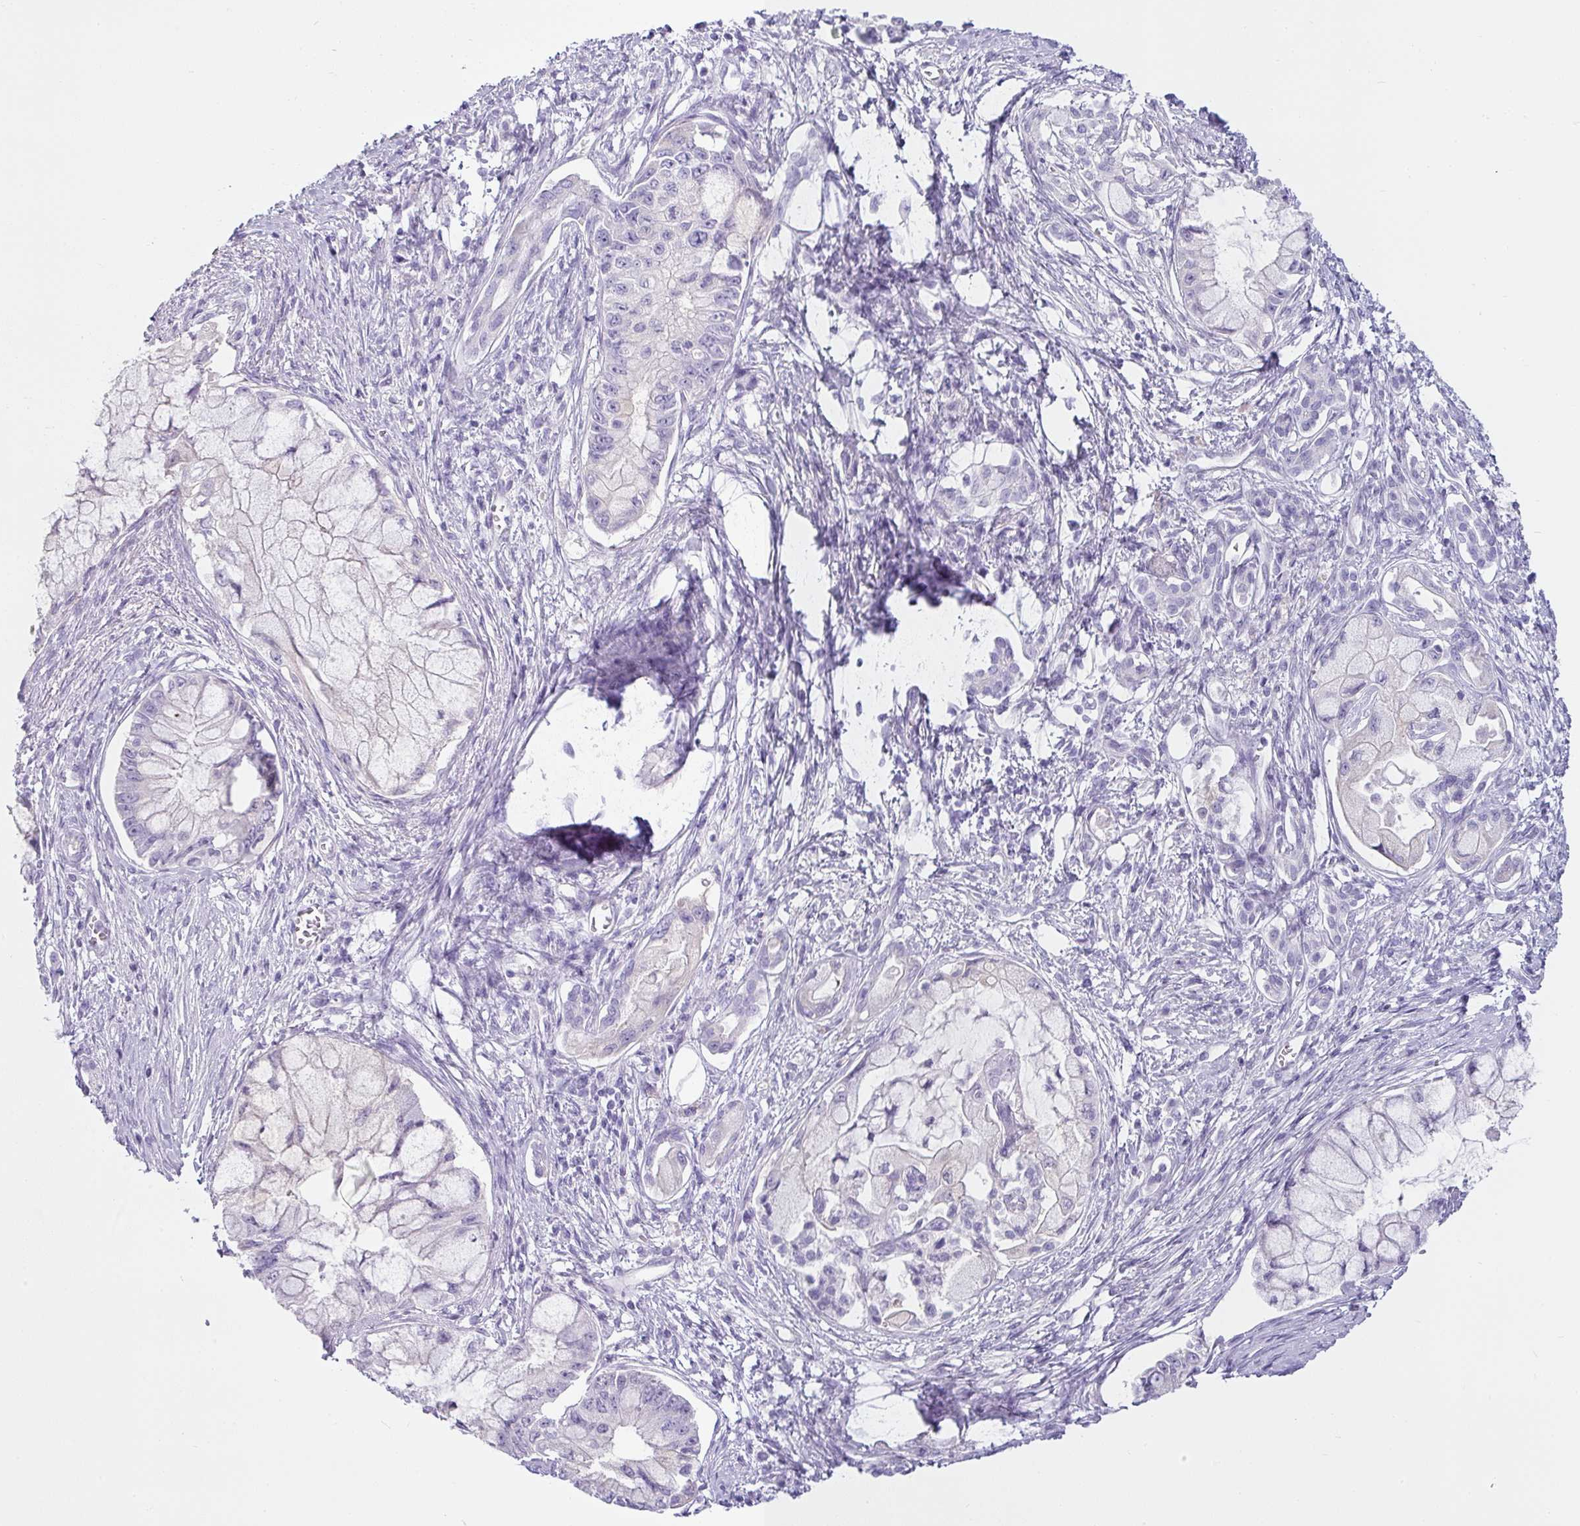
{"staining": {"intensity": "negative", "quantity": "none", "location": "none"}, "tissue": "pancreatic cancer", "cell_type": "Tumor cells", "image_type": "cancer", "snomed": [{"axis": "morphology", "description": "Adenocarcinoma, NOS"}, {"axis": "topography", "description": "Pancreas"}], "caption": "The image shows no staining of tumor cells in pancreatic cancer.", "gene": "VCY1B", "patient": {"sex": "male", "age": 48}}